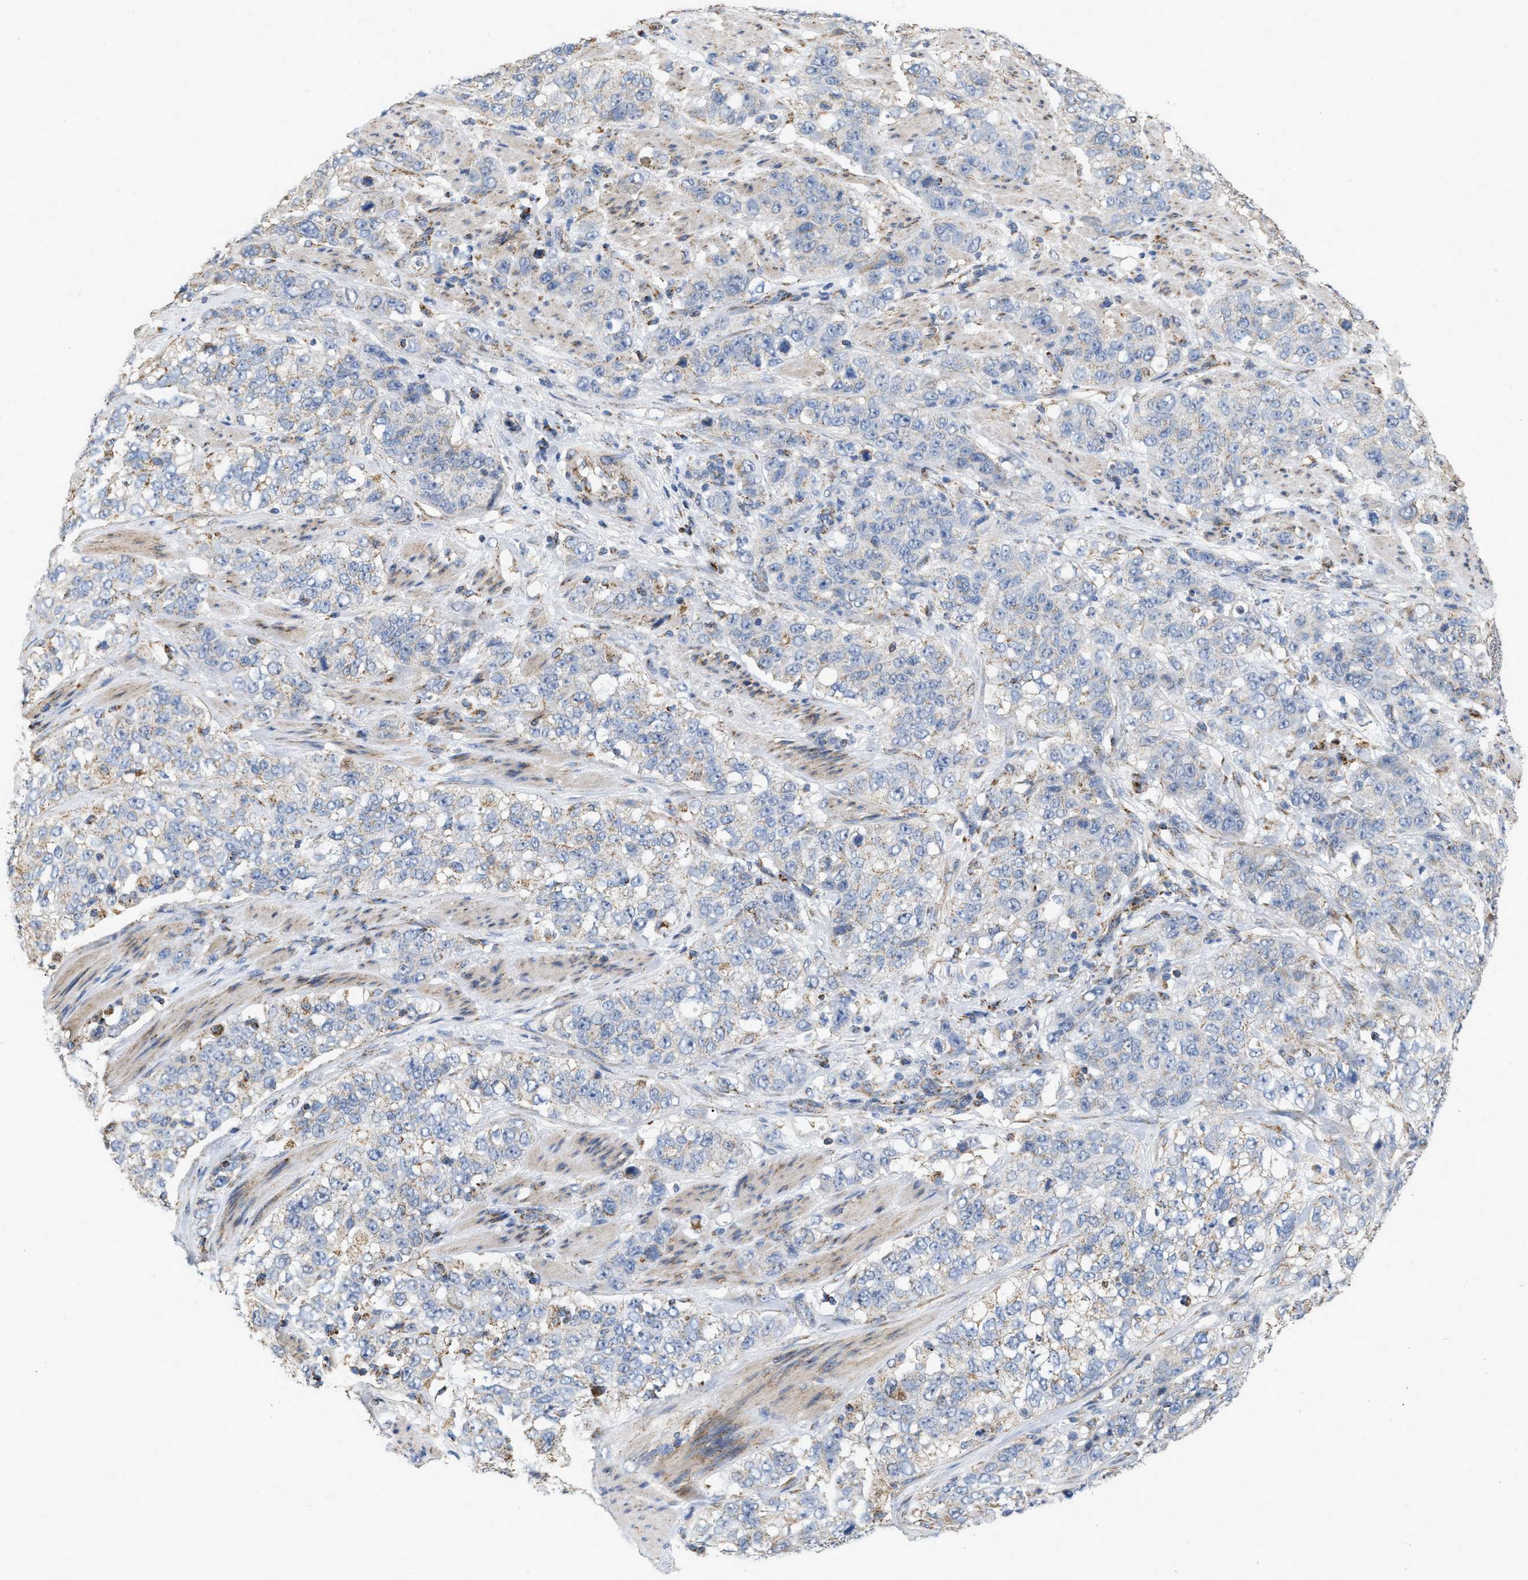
{"staining": {"intensity": "negative", "quantity": "none", "location": "none"}, "tissue": "stomach cancer", "cell_type": "Tumor cells", "image_type": "cancer", "snomed": [{"axis": "morphology", "description": "Adenocarcinoma, NOS"}, {"axis": "topography", "description": "Stomach"}], "caption": "An immunohistochemistry micrograph of adenocarcinoma (stomach) is shown. There is no staining in tumor cells of adenocarcinoma (stomach). The staining is performed using DAB brown chromogen with nuclei counter-stained in using hematoxylin.", "gene": "CBLB", "patient": {"sex": "male", "age": 48}}